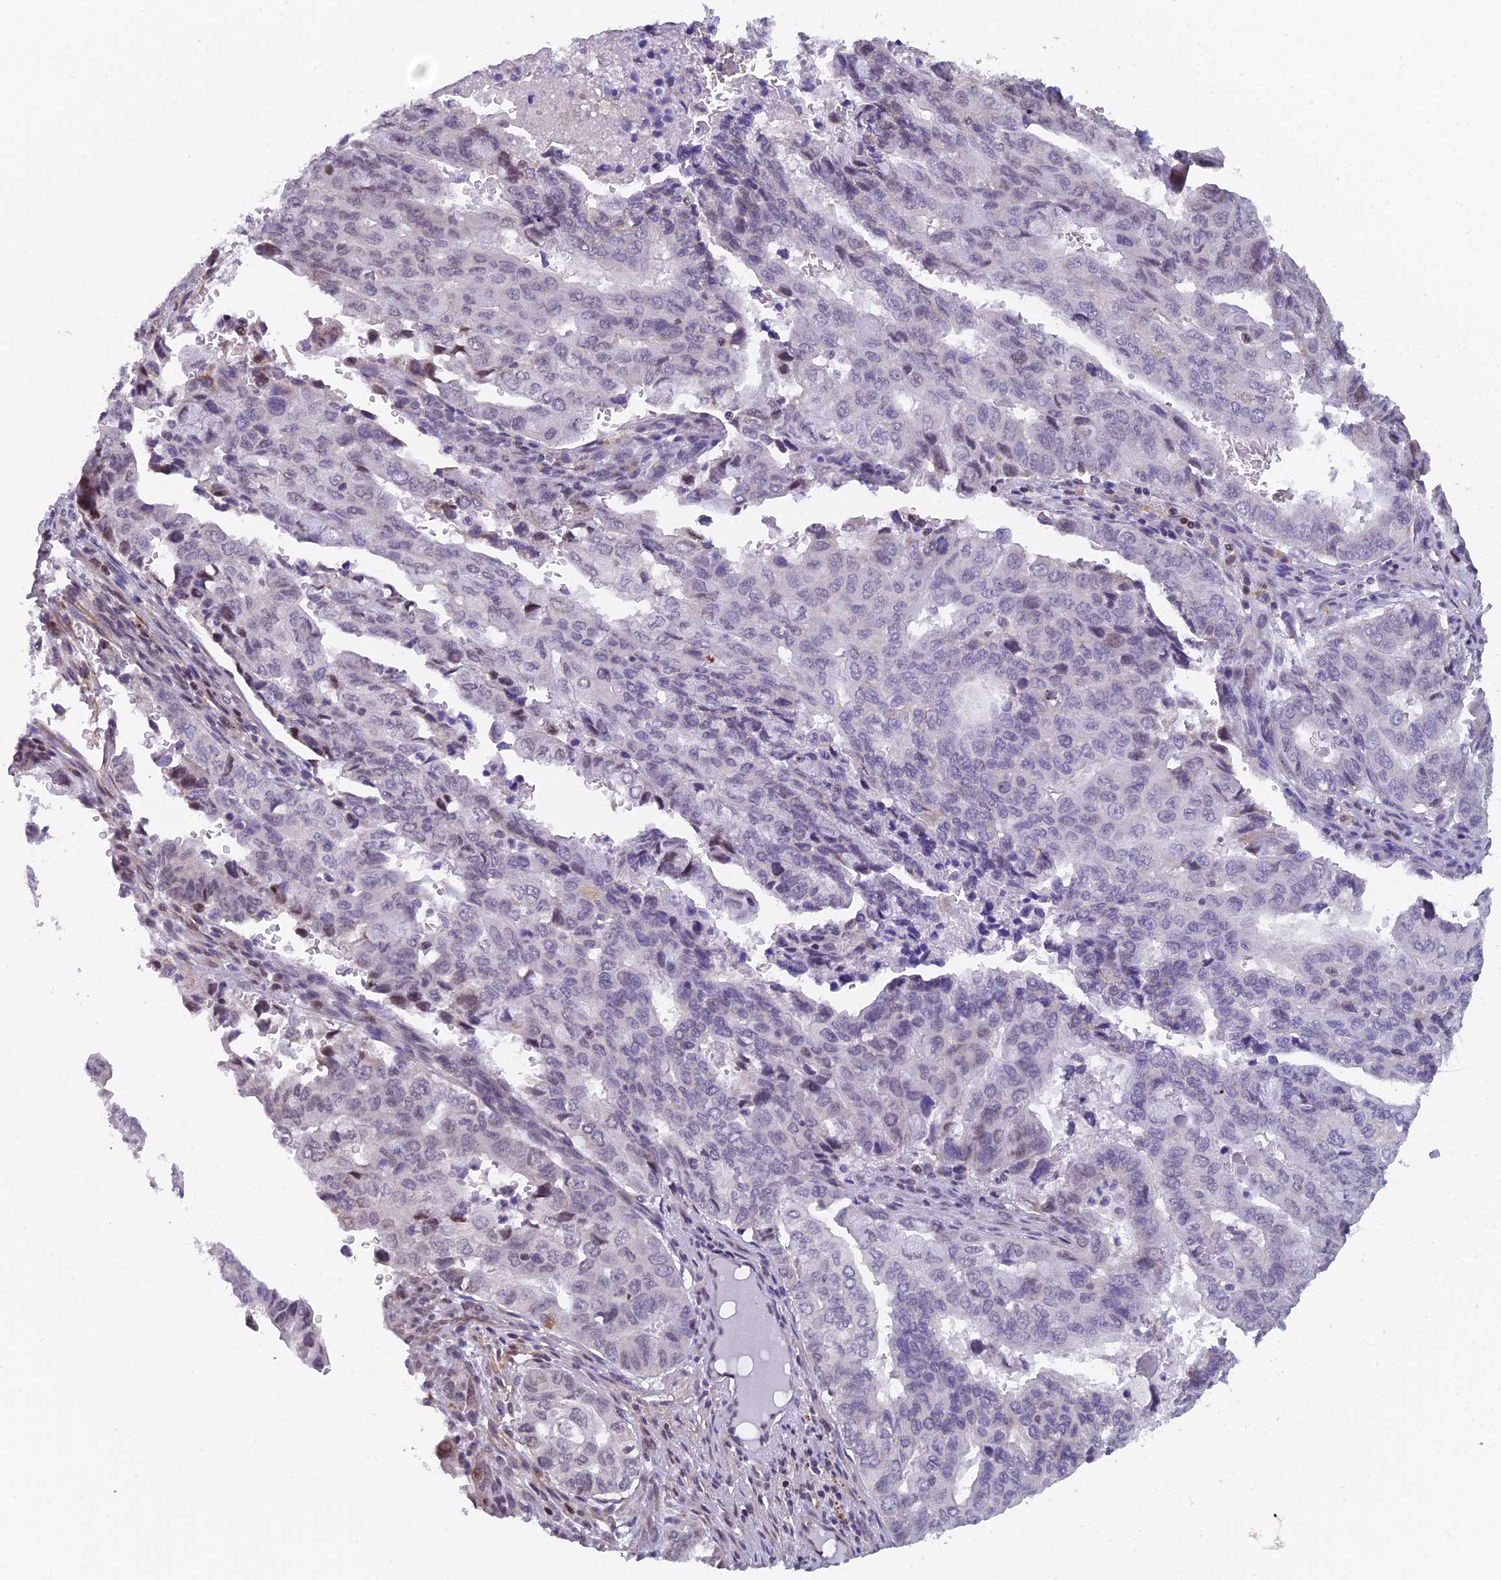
{"staining": {"intensity": "negative", "quantity": "none", "location": "none"}, "tissue": "pancreatic cancer", "cell_type": "Tumor cells", "image_type": "cancer", "snomed": [{"axis": "morphology", "description": "Adenocarcinoma, NOS"}, {"axis": "topography", "description": "Pancreas"}], "caption": "DAB immunohistochemical staining of pancreatic cancer (adenocarcinoma) demonstrates no significant expression in tumor cells.", "gene": "XKR9", "patient": {"sex": "male", "age": 51}}